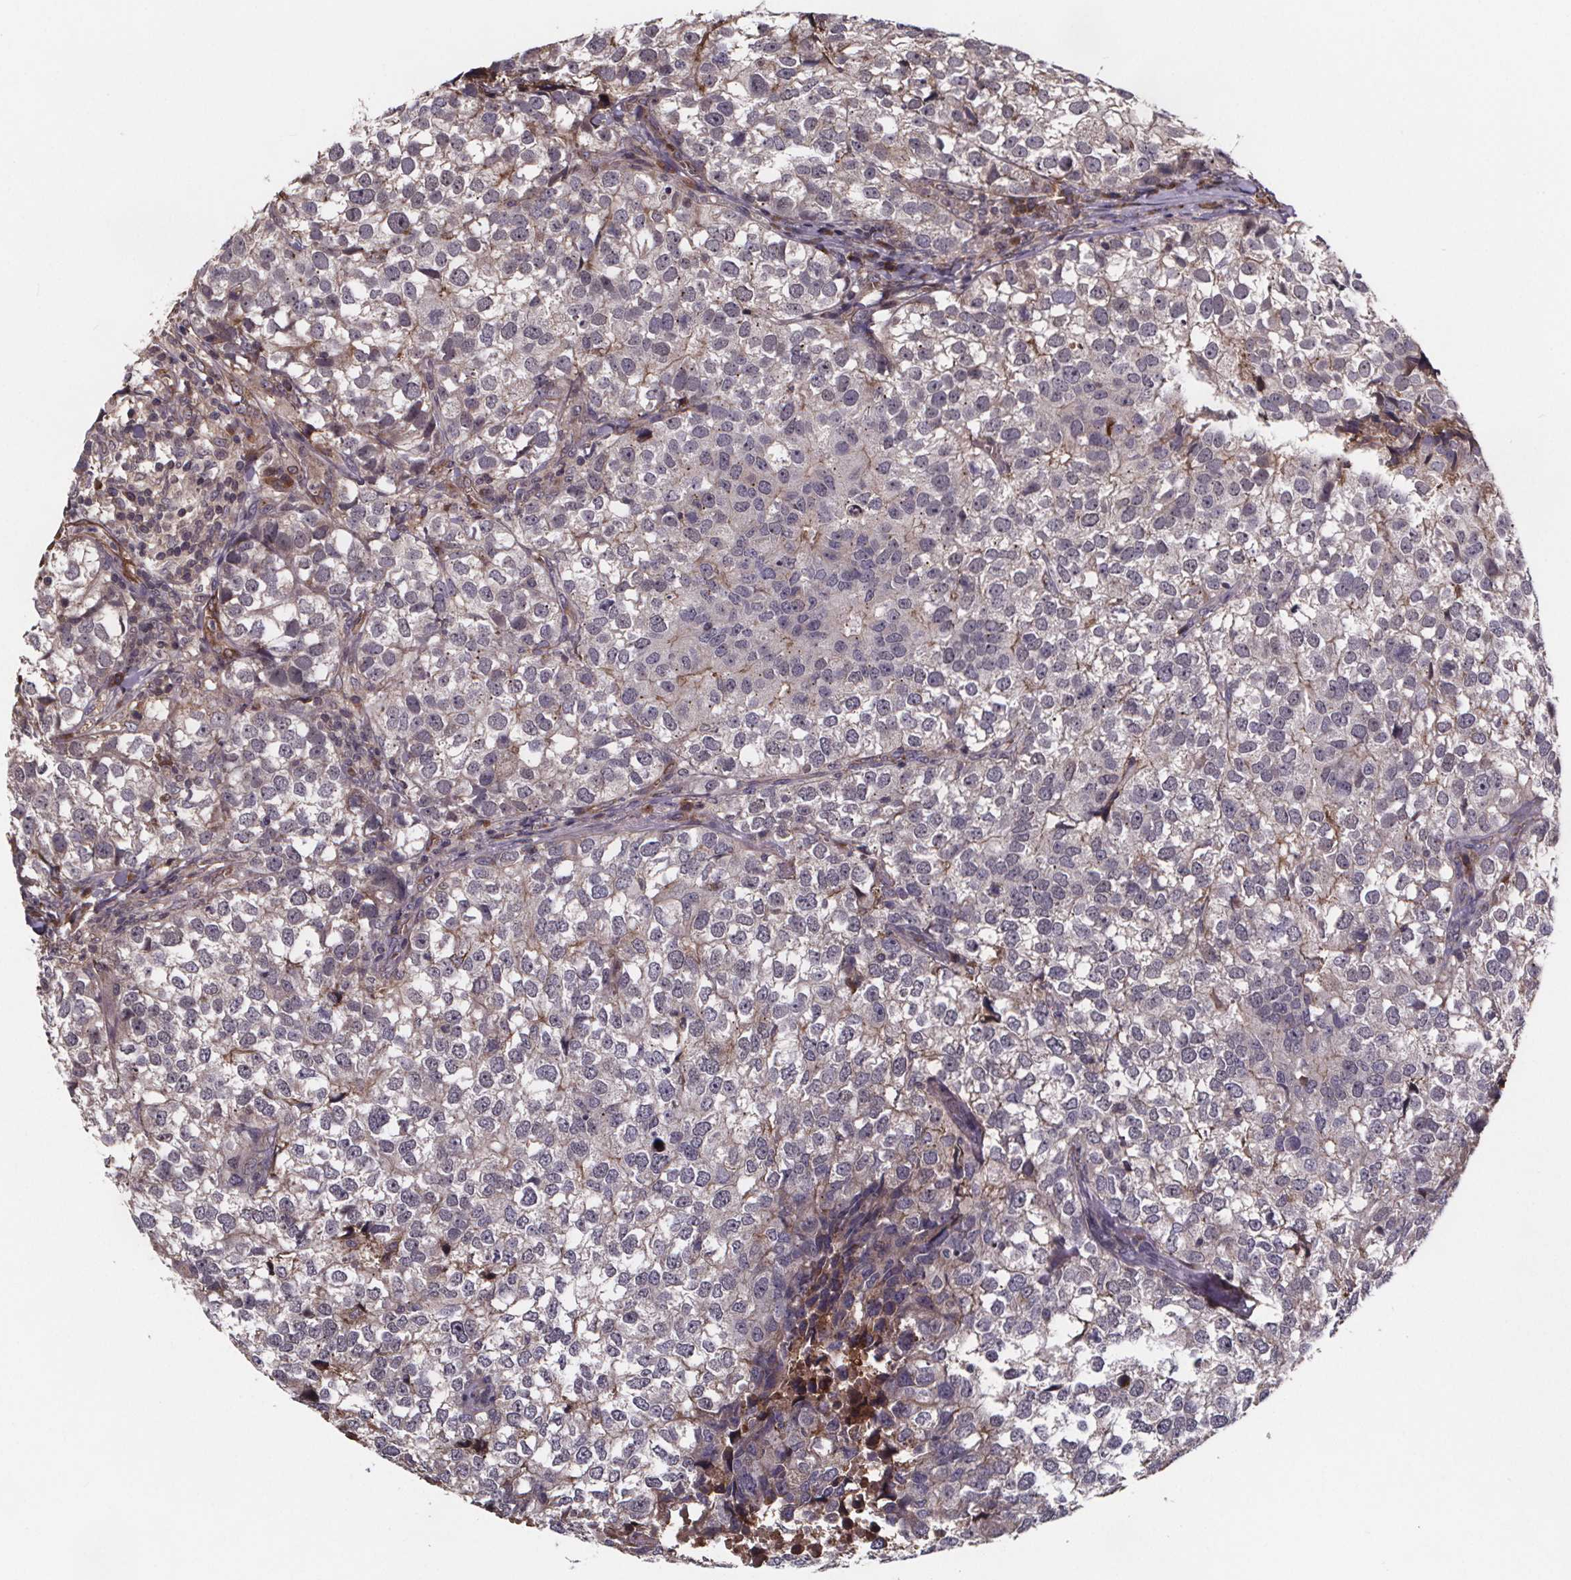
{"staining": {"intensity": "negative", "quantity": "none", "location": "none"}, "tissue": "breast cancer", "cell_type": "Tumor cells", "image_type": "cancer", "snomed": [{"axis": "morphology", "description": "Duct carcinoma"}, {"axis": "topography", "description": "Breast"}], "caption": "Human intraductal carcinoma (breast) stained for a protein using immunohistochemistry (IHC) shows no staining in tumor cells.", "gene": "FASTKD3", "patient": {"sex": "female", "age": 30}}